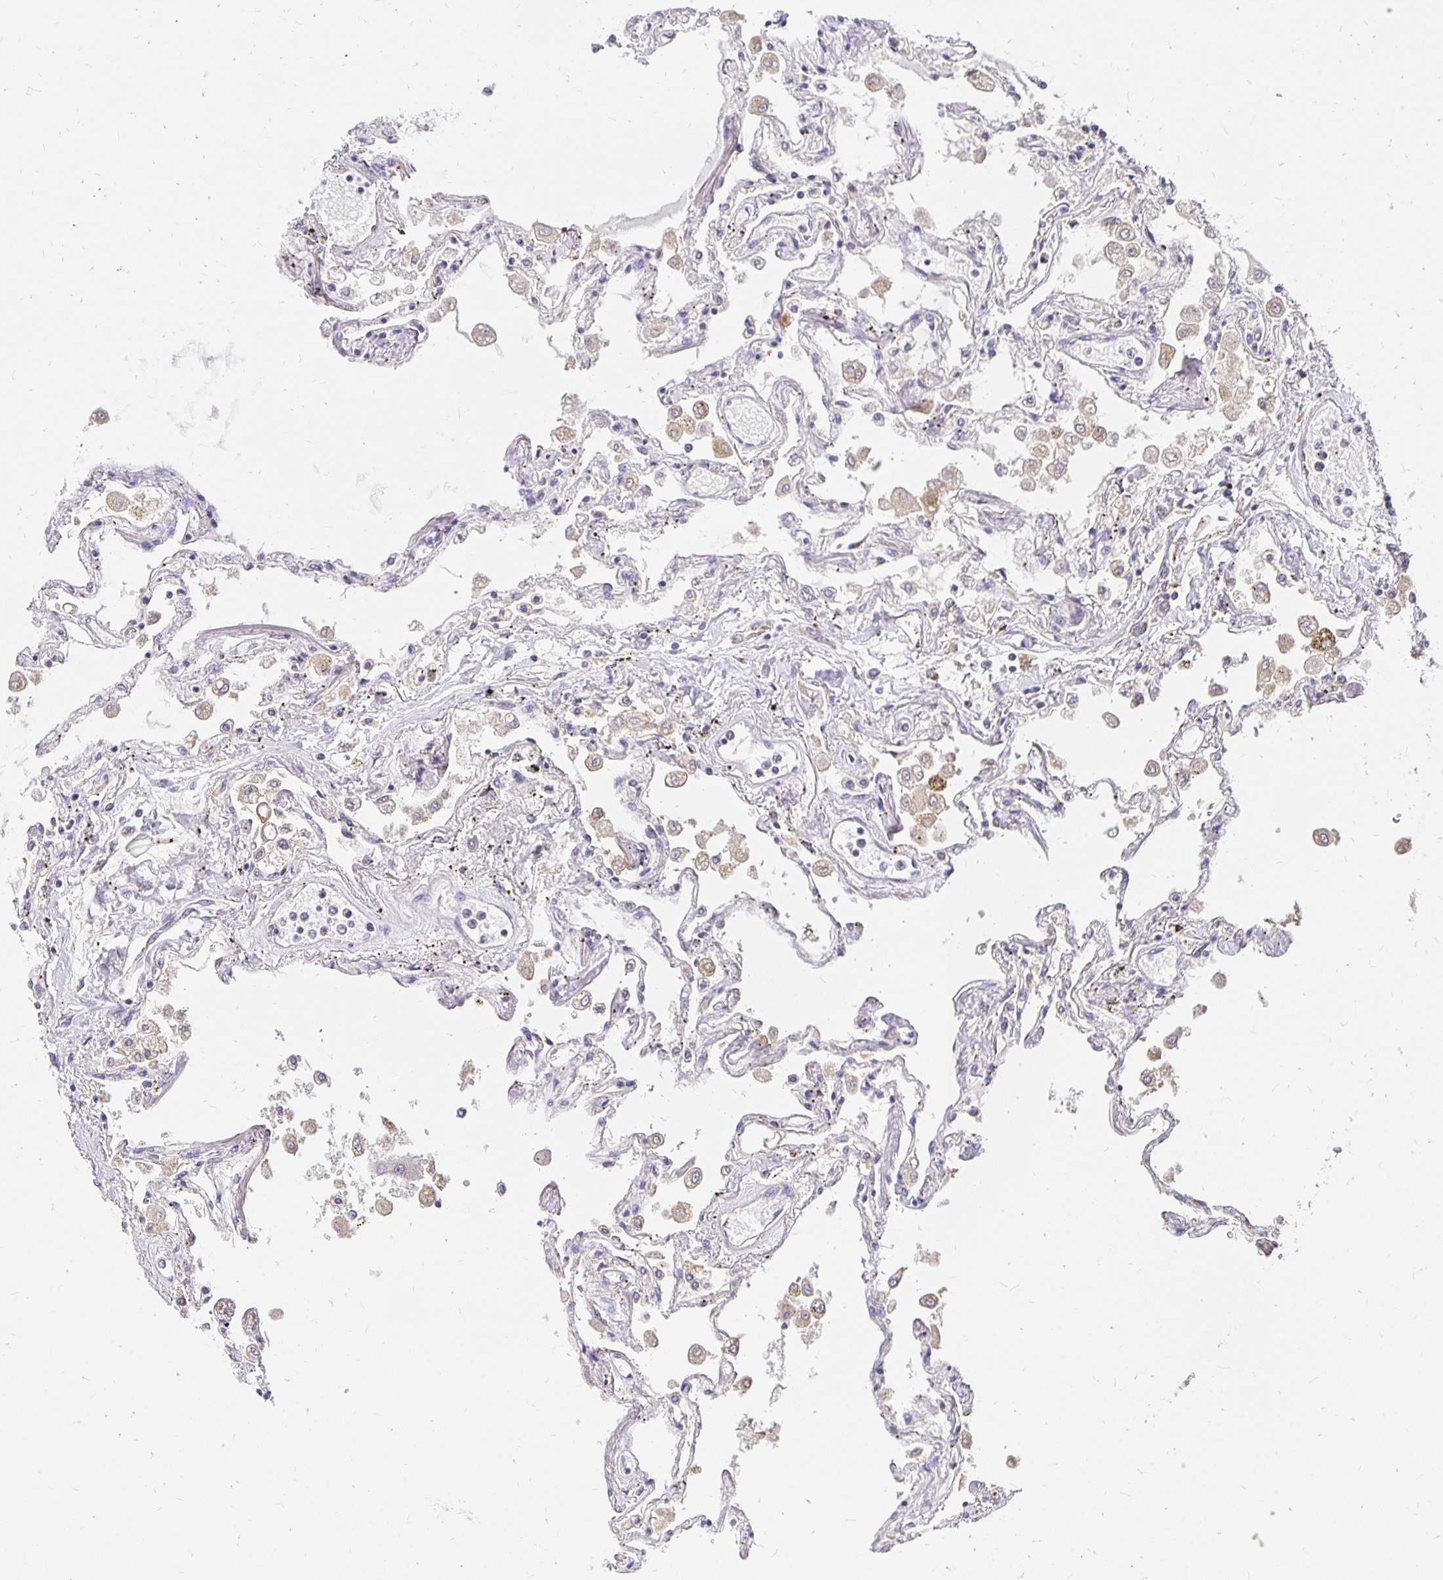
{"staining": {"intensity": "negative", "quantity": "none", "location": "none"}, "tissue": "lung", "cell_type": "Alveolar cells", "image_type": "normal", "snomed": [{"axis": "morphology", "description": "Normal tissue, NOS"}, {"axis": "morphology", "description": "Adenocarcinoma, NOS"}, {"axis": "topography", "description": "Cartilage tissue"}, {"axis": "topography", "description": "Lung"}], "caption": "DAB immunohistochemical staining of normal human lung displays no significant expression in alveolar cells.", "gene": "PLOD1", "patient": {"sex": "female", "age": 67}}